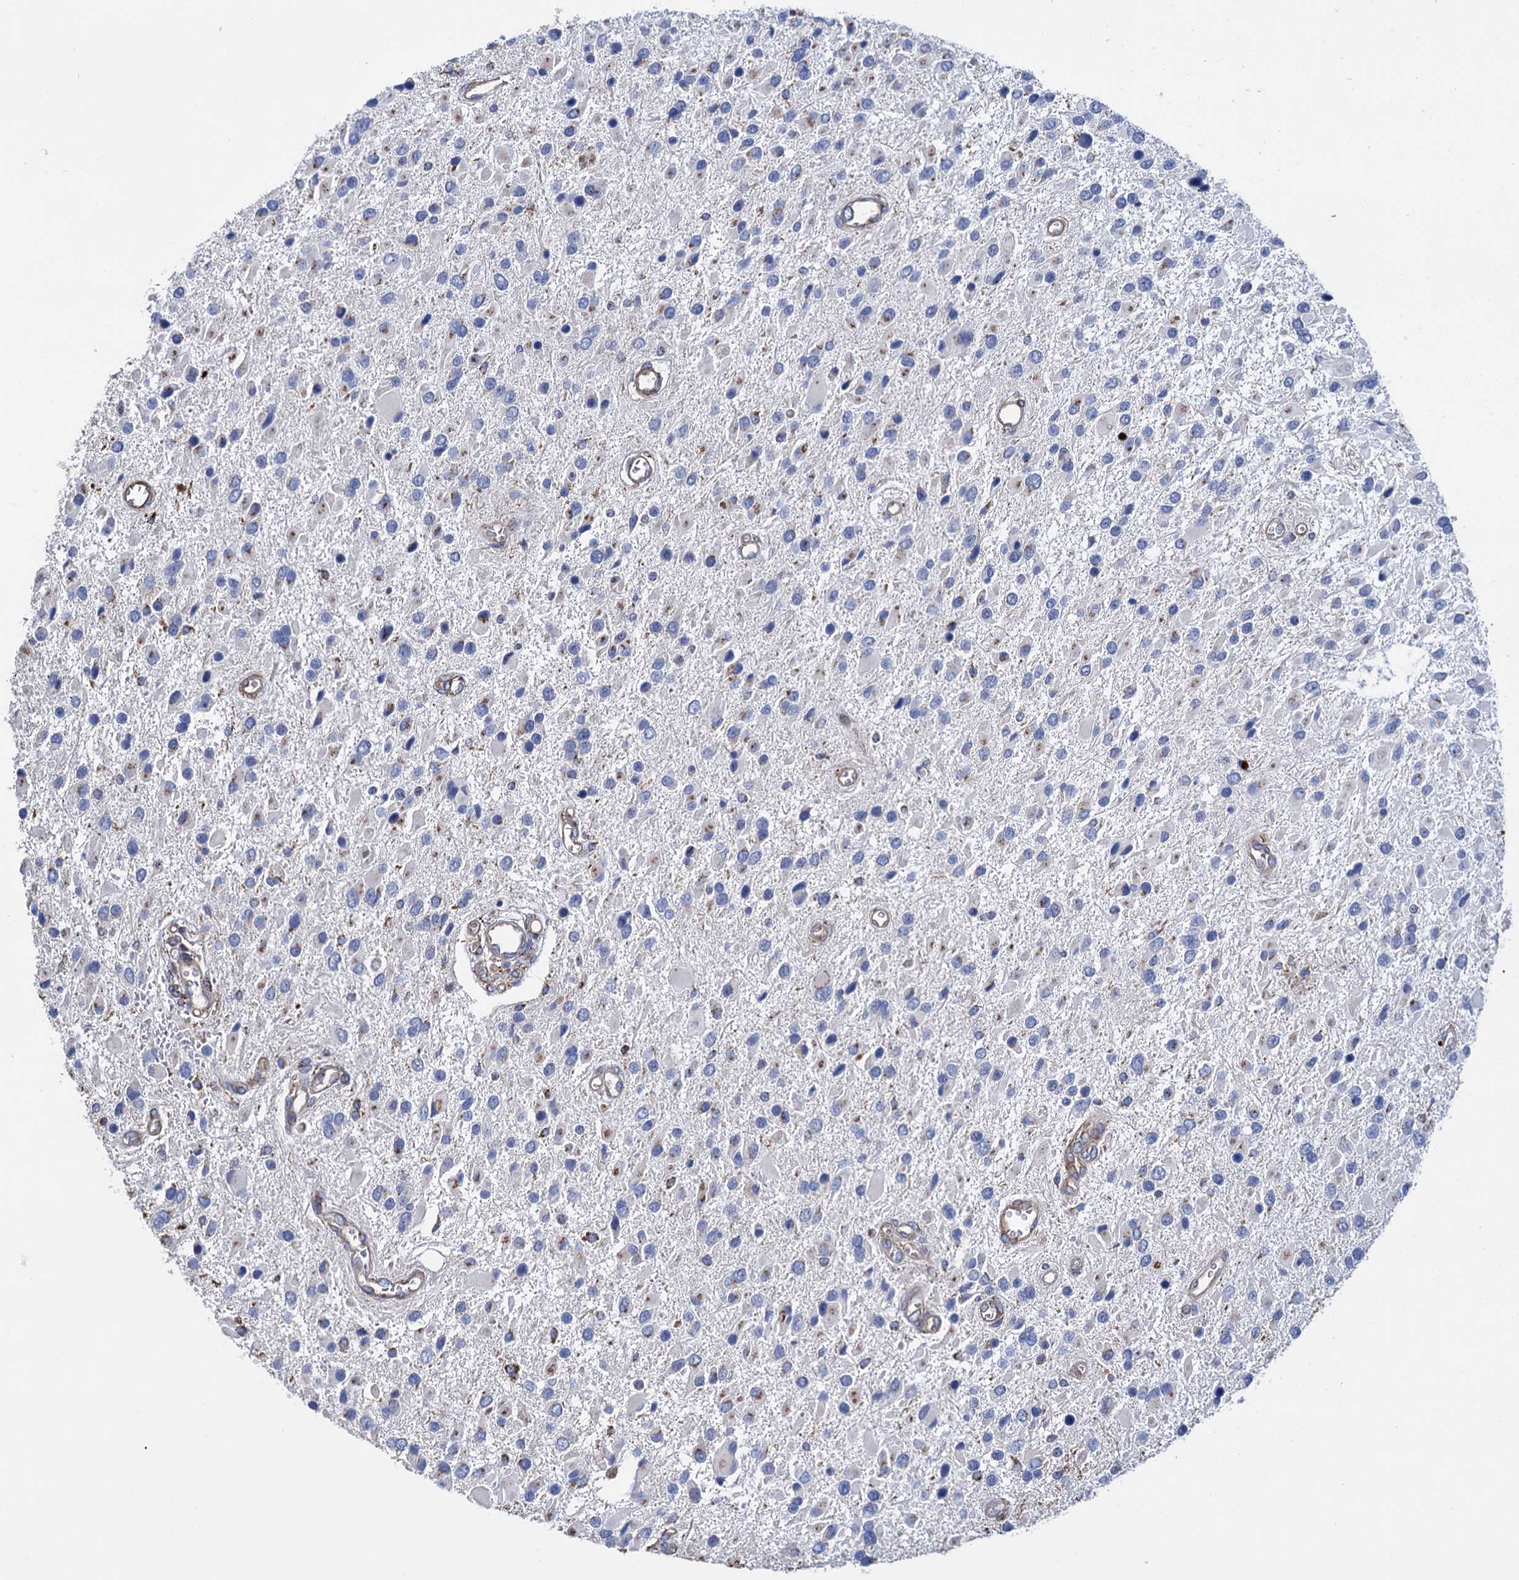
{"staining": {"intensity": "weak", "quantity": "<25%", "location": "cytoplasmic/membranous"}, "tissue": "glioma", "cell_type": "Tumor cells", "image_type": "cancer", "snomed": [{"axis": "morphology", "description": "Glioma, malignant, High grade"}, {"axis": "topography", "description": "Brain"}], "caption": "Tumor cells show no significant protein expression in malignant high-grade glioma. Brightfield microscopy of immunohistochemistry stained with DAB (3,3'-diaminobenzidine) (brown) and hematoxylin (blue), captured at high magnification.", "gene": "SCPEP1", "patient": {"sex": "male", "age": 53}}